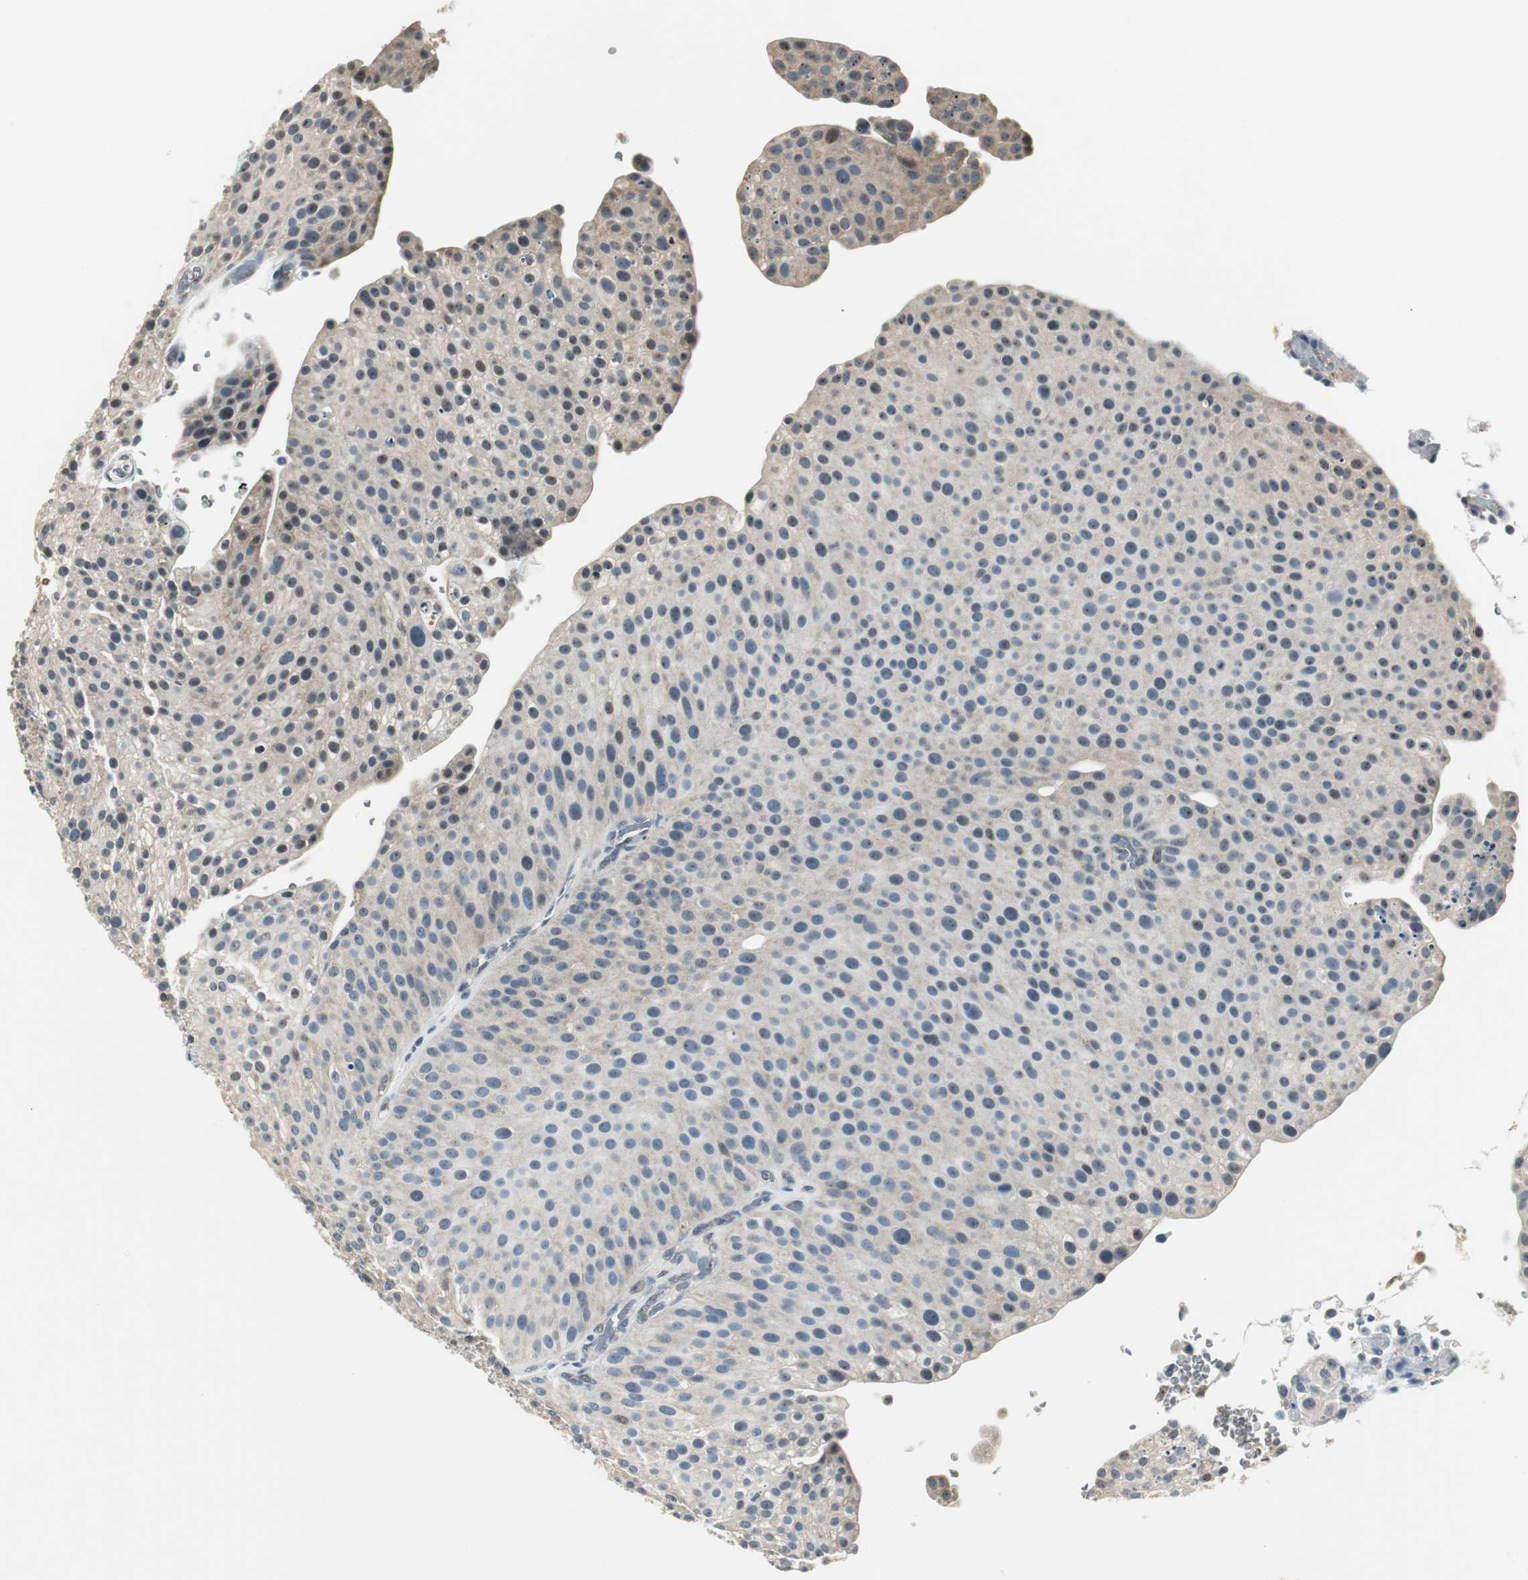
{"staining": {"intensity": "weak", "quantity": "25%-75%", "location": "cytoplasmic/membranous"}, "tissue": "urothelial cancer", "cell_type": "Tumor cells", "image_type": "cancer", "snomed": [{"axis": "morphology", "description": "Urothelial carcinoma, Low grade"}, {"axis": "topography", "description": "Smooth muscle"}, {"axis": "topography", "description": "Urinary bladder"}], "caption": "Immunohistochemical staining of human urothelial cancer demonstrates low levels of weak cytoplasmic/membranous expression in about 25%-75% of tumor cells. (Brightfield microscopy of DAB IHC at high magnification).", "gene": "CCT5", "patient": {"sex": "male", "age": 60}}